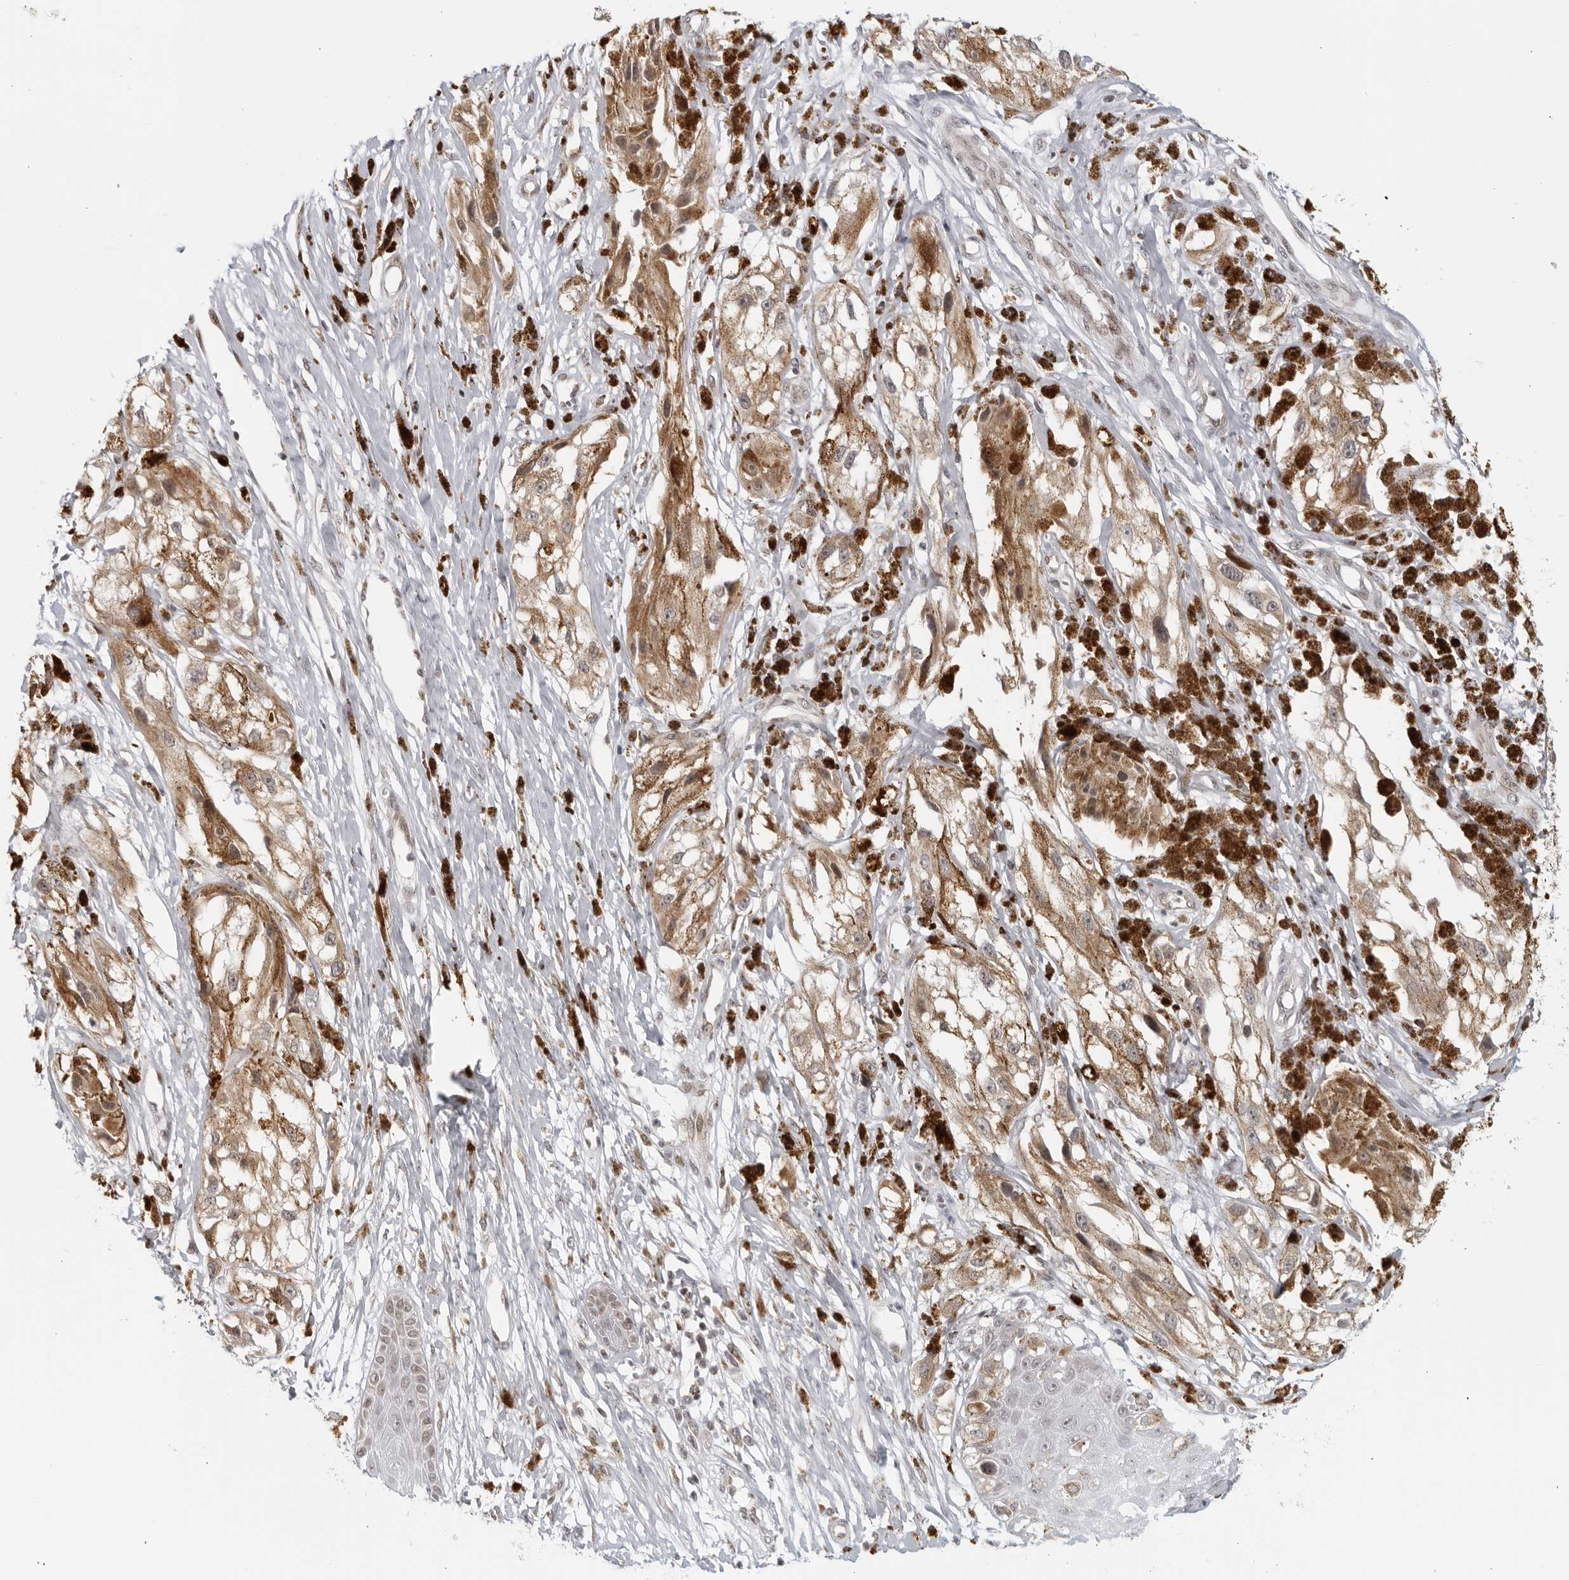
{"staining": {"intensity": "weak", "quantity": ">75%", "location": "cytoplasmic/membranous"}, "tissue": "melanoma", "cell_type": "Tumor cells", "image_type": "cancer", "snomed": [{"axis": "morphology", "description": "Malignant melanoma, NOS"}, {"axis": "topography", "description": "Skin"}], "caption": "Immunohistochemistry (IHC) photomicrograph of neoplastic tissue: melanoma stained using IHC displays low levels of weak protein expression localized specifically in the cytoplasmic/membranous of tumor cells, appearing as a cytoplasmic/membranous brown color.", "gene": "RAB11FIP3", "patient": {"sex": "male", "age": 88}}